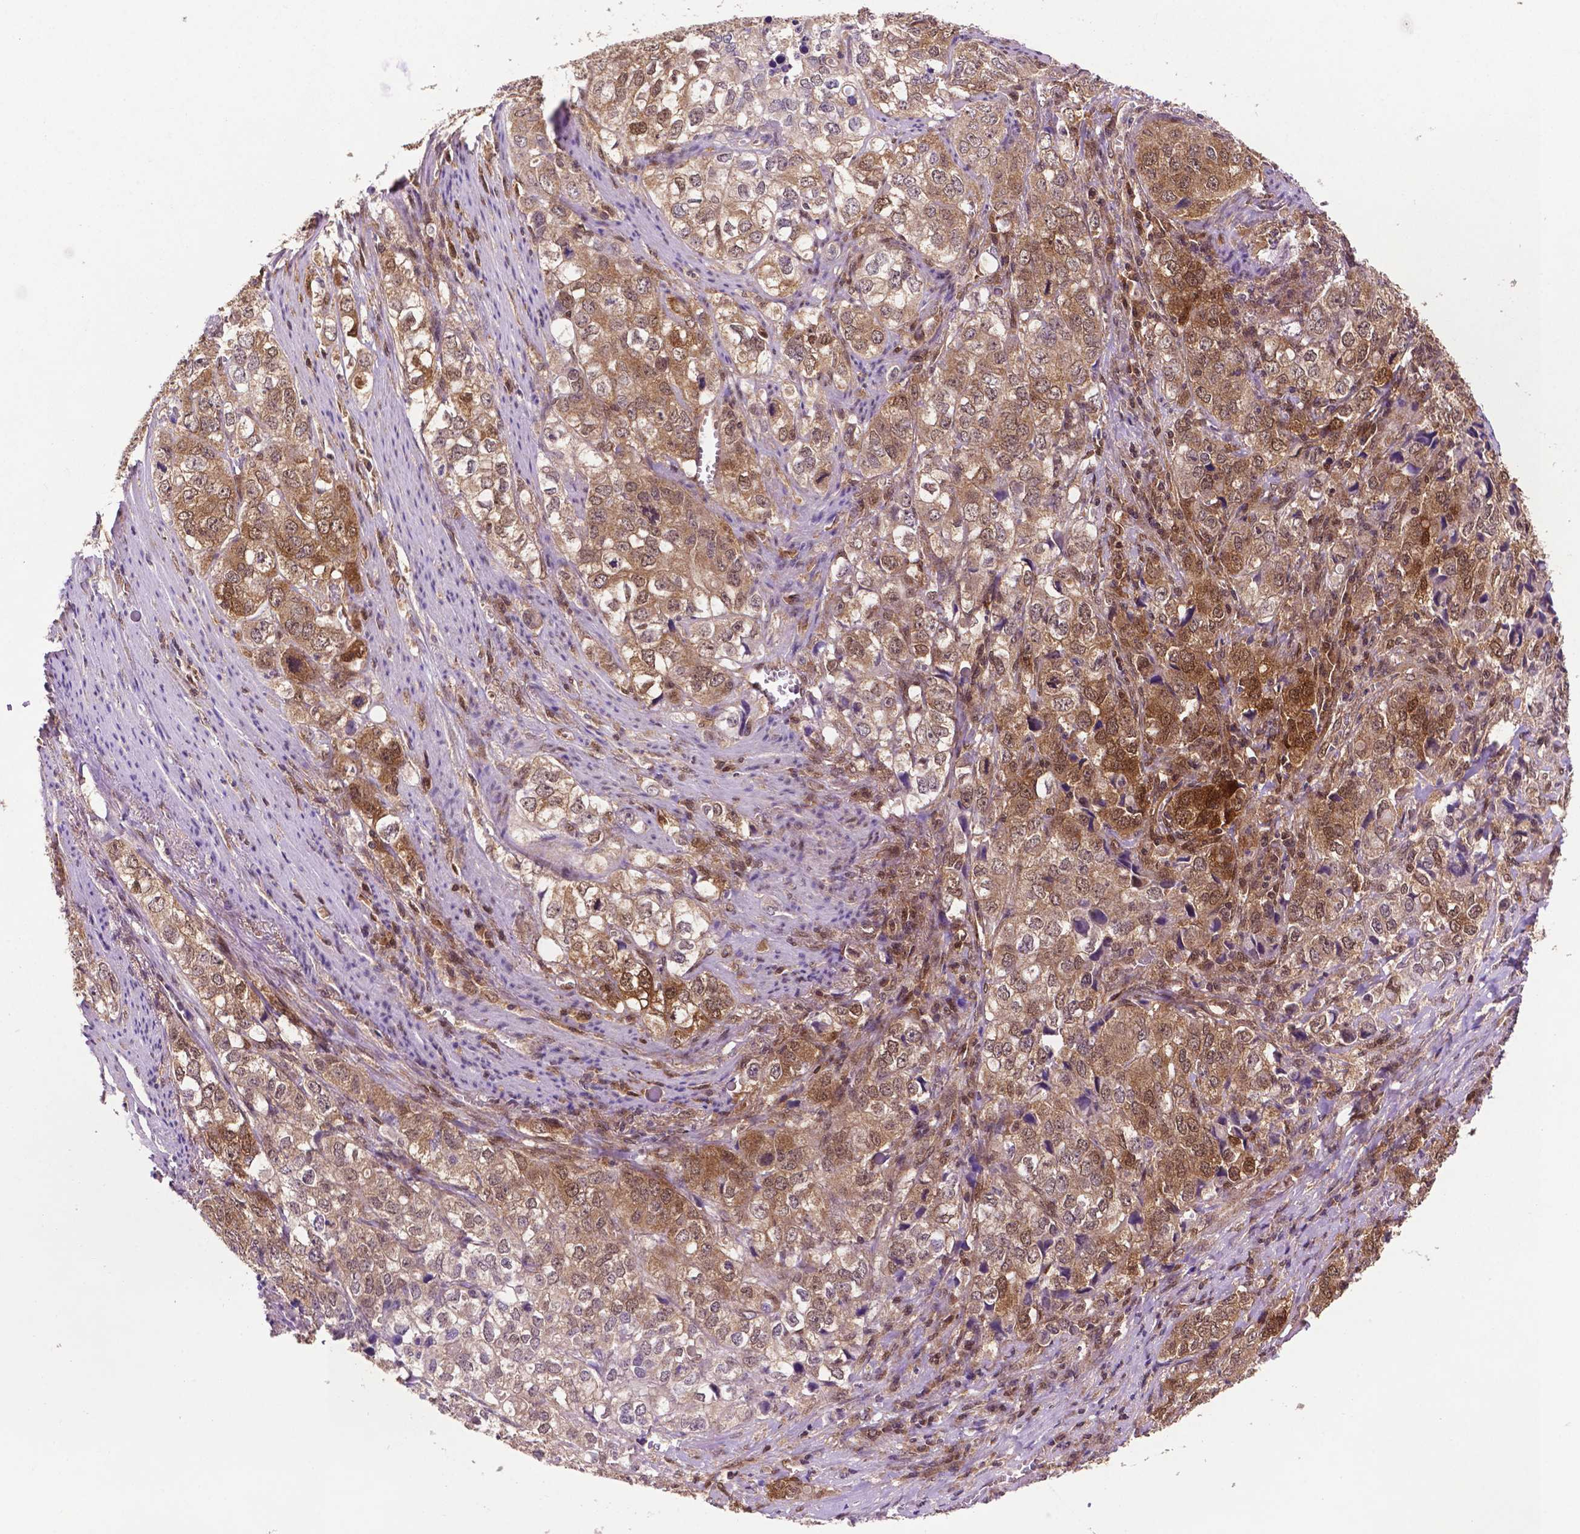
{"staining": {"intensity": "moderate", "quantity": ">75%", "location": "cytoplasmic/membranous,nuclear"}, "tissue": "stomach cancer", "cell_type": "Tumor cells", "image_type": "cancer", "snomed": [{"axis": "morphology", "description": "Adenocarcinoma, NOS"}, {"axis": "topography", "description": "Stomach, lower"}], "caption": "Immunohistochemical staining of stomach adenocarcinoma displays medium levels of moderate cytoplasmic/membranous and nuclear expression in approximately >75% of tumor cells.", "gene": "UBE2L6", "patient": {"sex": "female", "age": 72}}